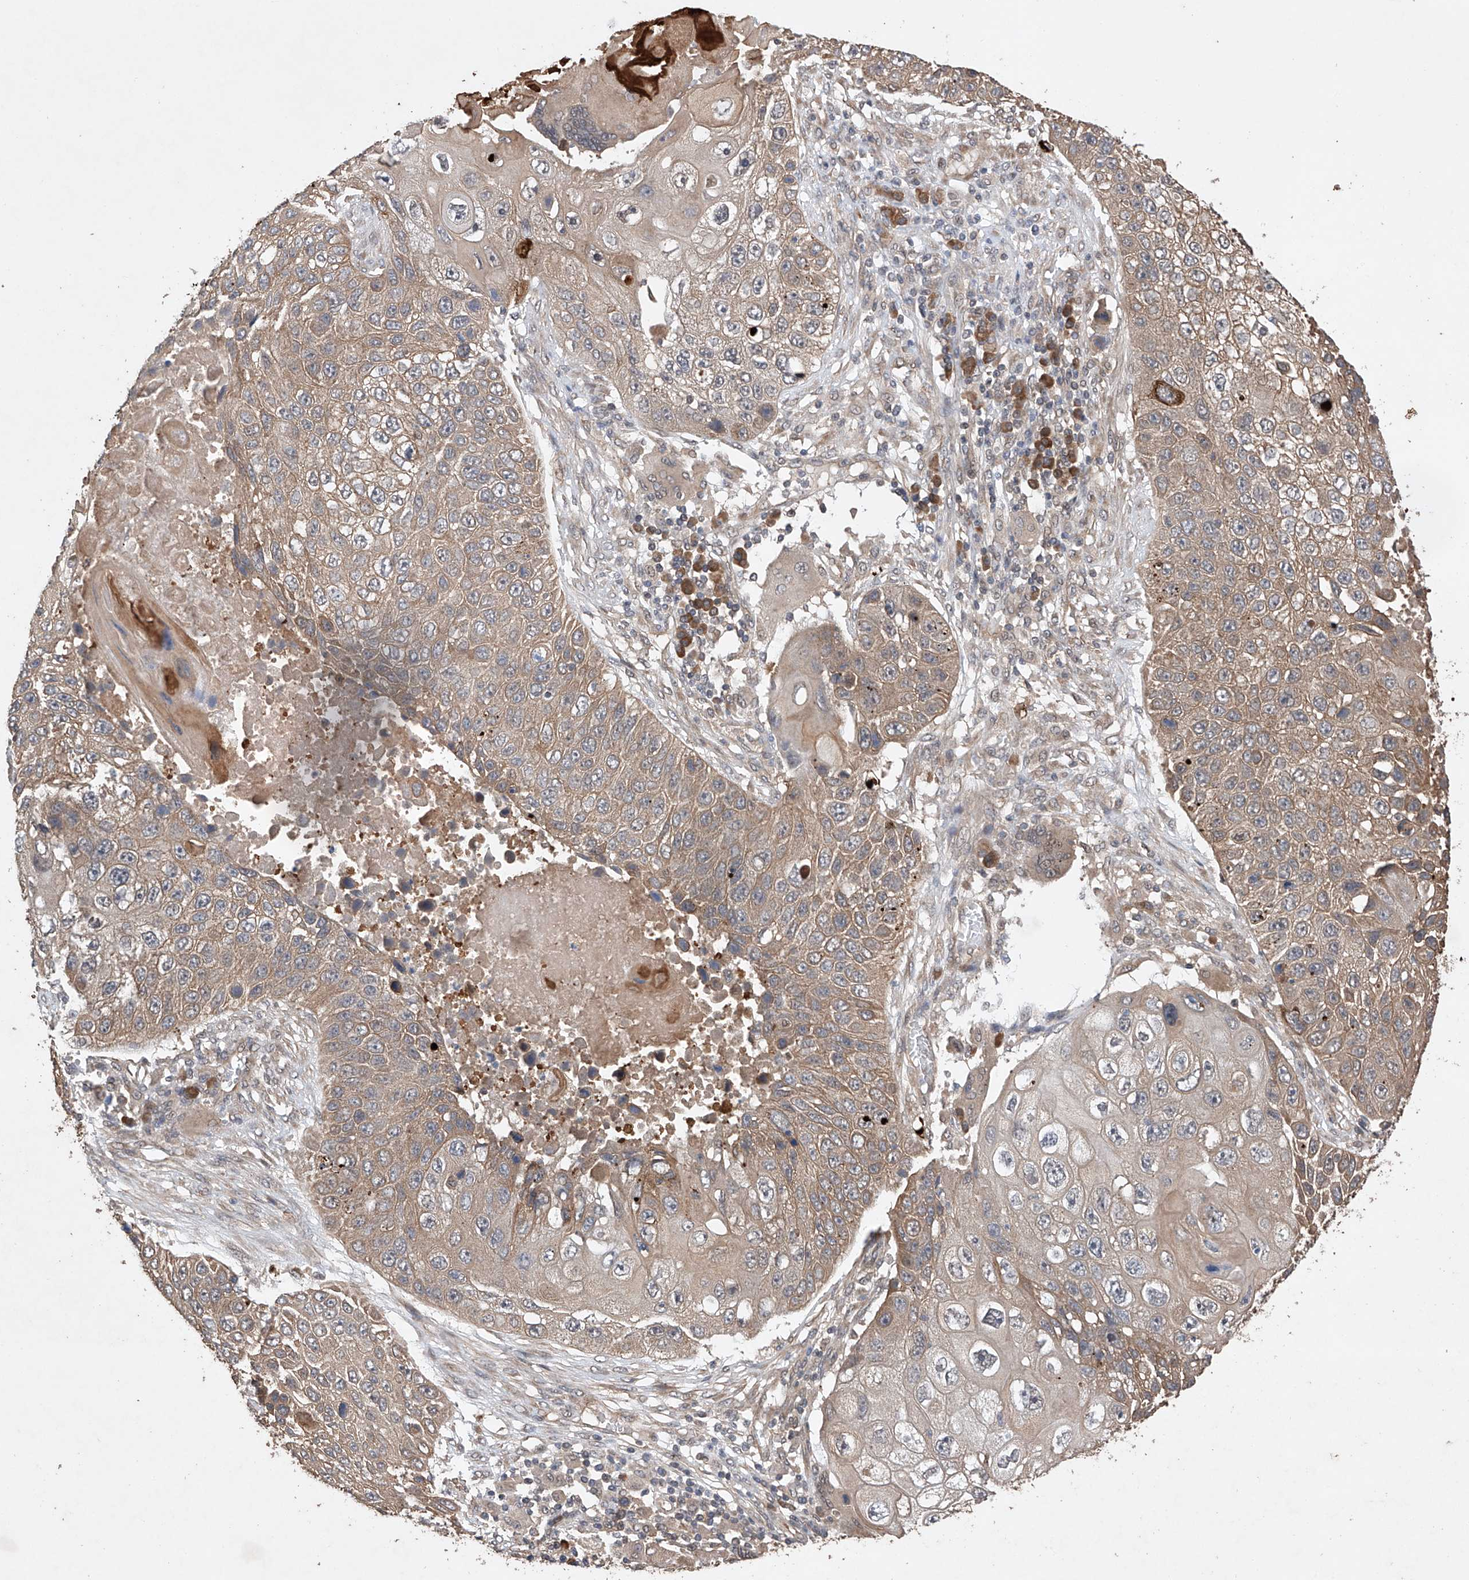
{"staining": {"intensity": "moderate", "quantity": ">75%", "location": "cytoplasmic/membranous"}, "tissue": "lung cancer", "cell_type": "Tumor cells", "image_type": "cancer", "snomed": [{"axis": "morphology", "description": "Squamous cell carcinoma, NOS"}, {"axis": "topography", "description": "Lung"}], "caption": "Brown immunohistochemical staining in human squamous cell carcinoma (lung) shows moderate cytoplasmic/membranous positivity in approximately >75% of tumor cells.", "gene": "LURAP1", "patient": {"sex": "male", "age": 61}}